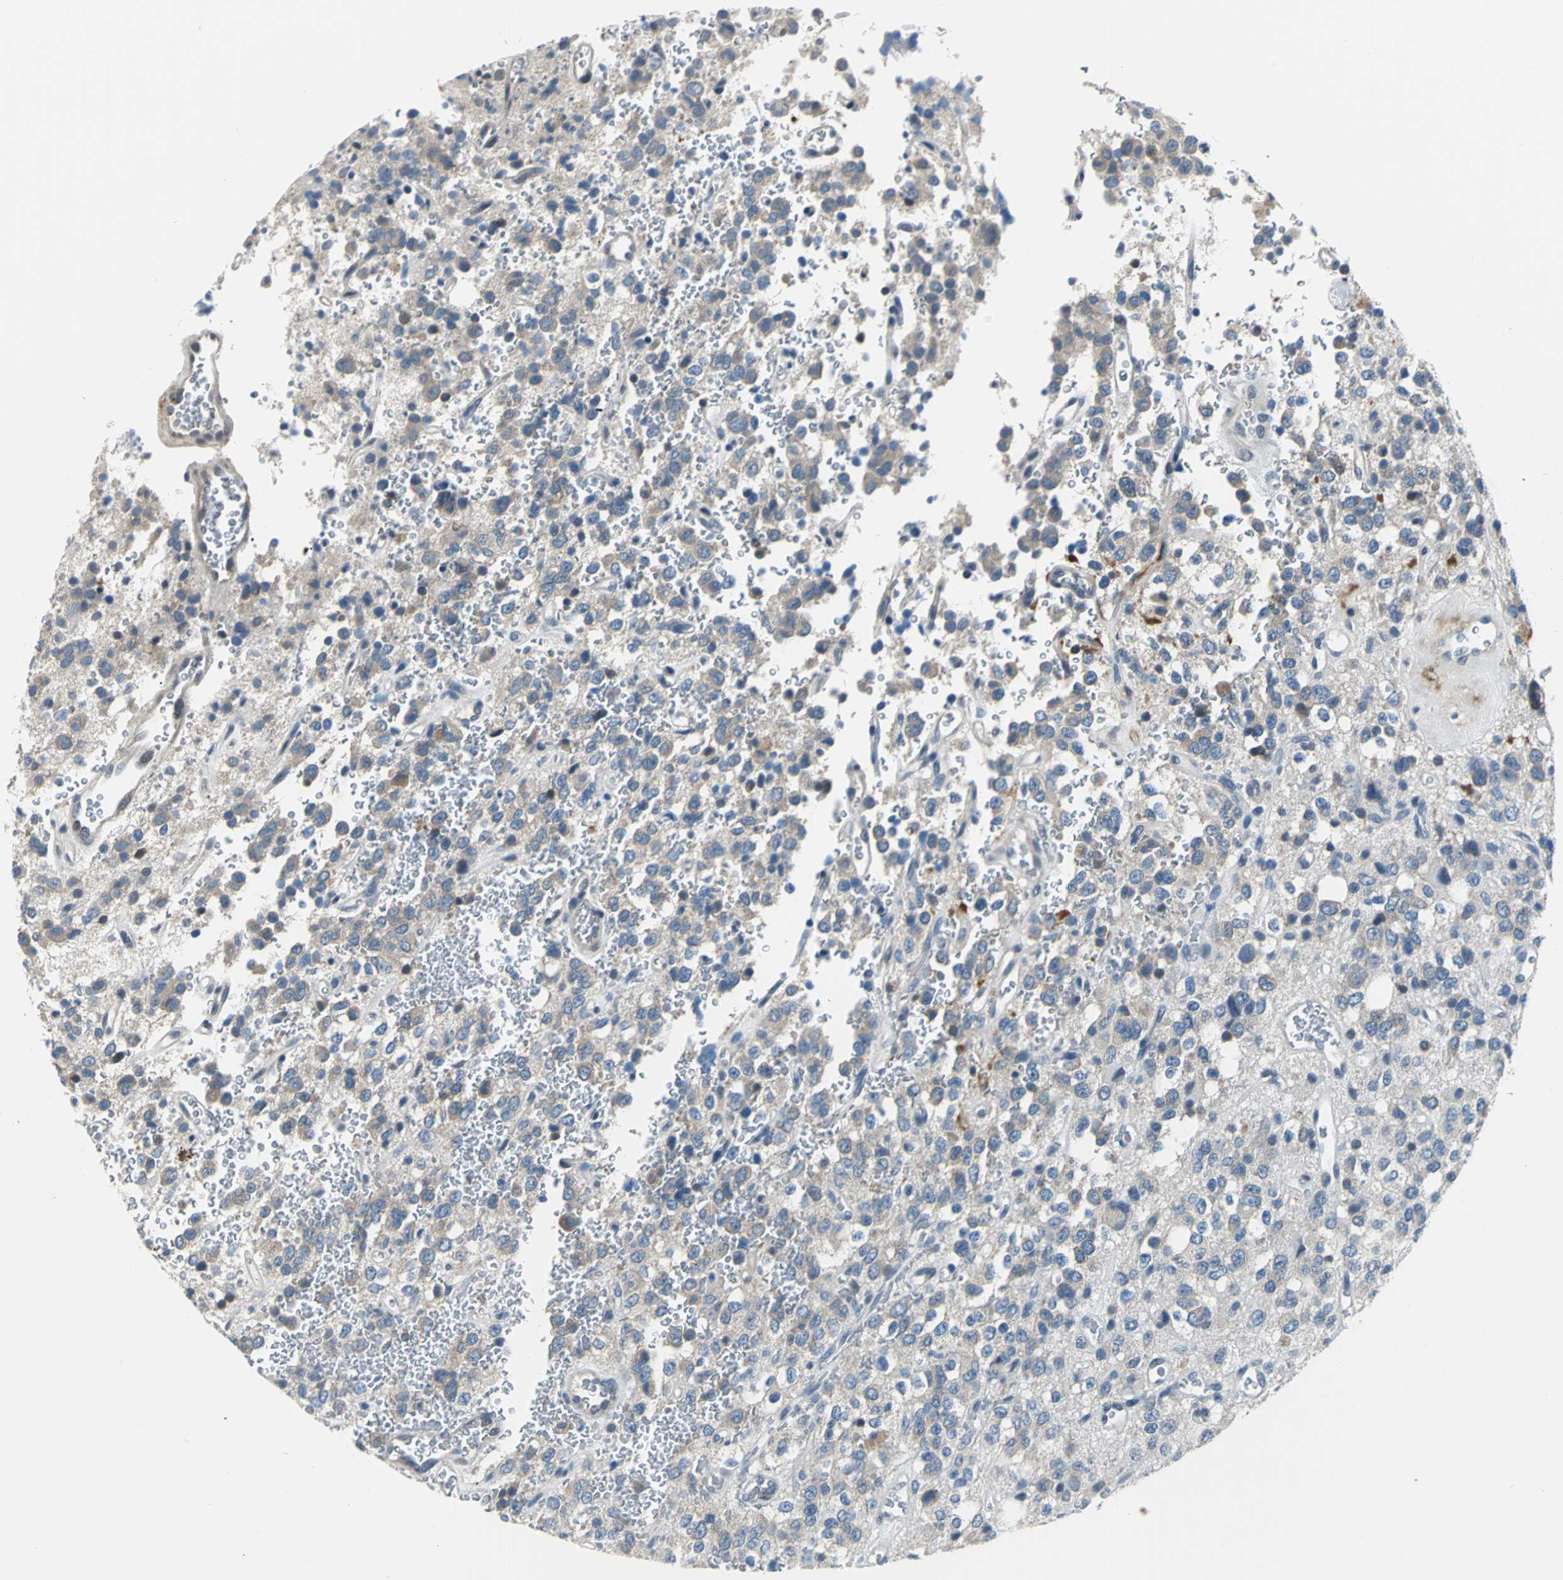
{"staining": {"intensity": "weak", "quantity": ">75%", "location": "cytoplasmic/membranous"}, "tissue": "glioma", "cell_type": "Tumor cells", "image_type": "cancer", "snomed": [{"axis": "morphology", "description": "Glioma, malignant, High grade"}, {"axis": "topography", "description": "Brain"}], "caption": "Immunohistochemistry histopathology image of neoplastic tissue: glioma stained using immunohistochemistry (IHC) reveals low levels of weak protein expression localized specifically in the cytoplasmic/membranous of tumor cells, appearing as a cytoplasmic/membranous brown color.", "gene": "ZNF415", "patient": {"sex": "male", "age": 47}}